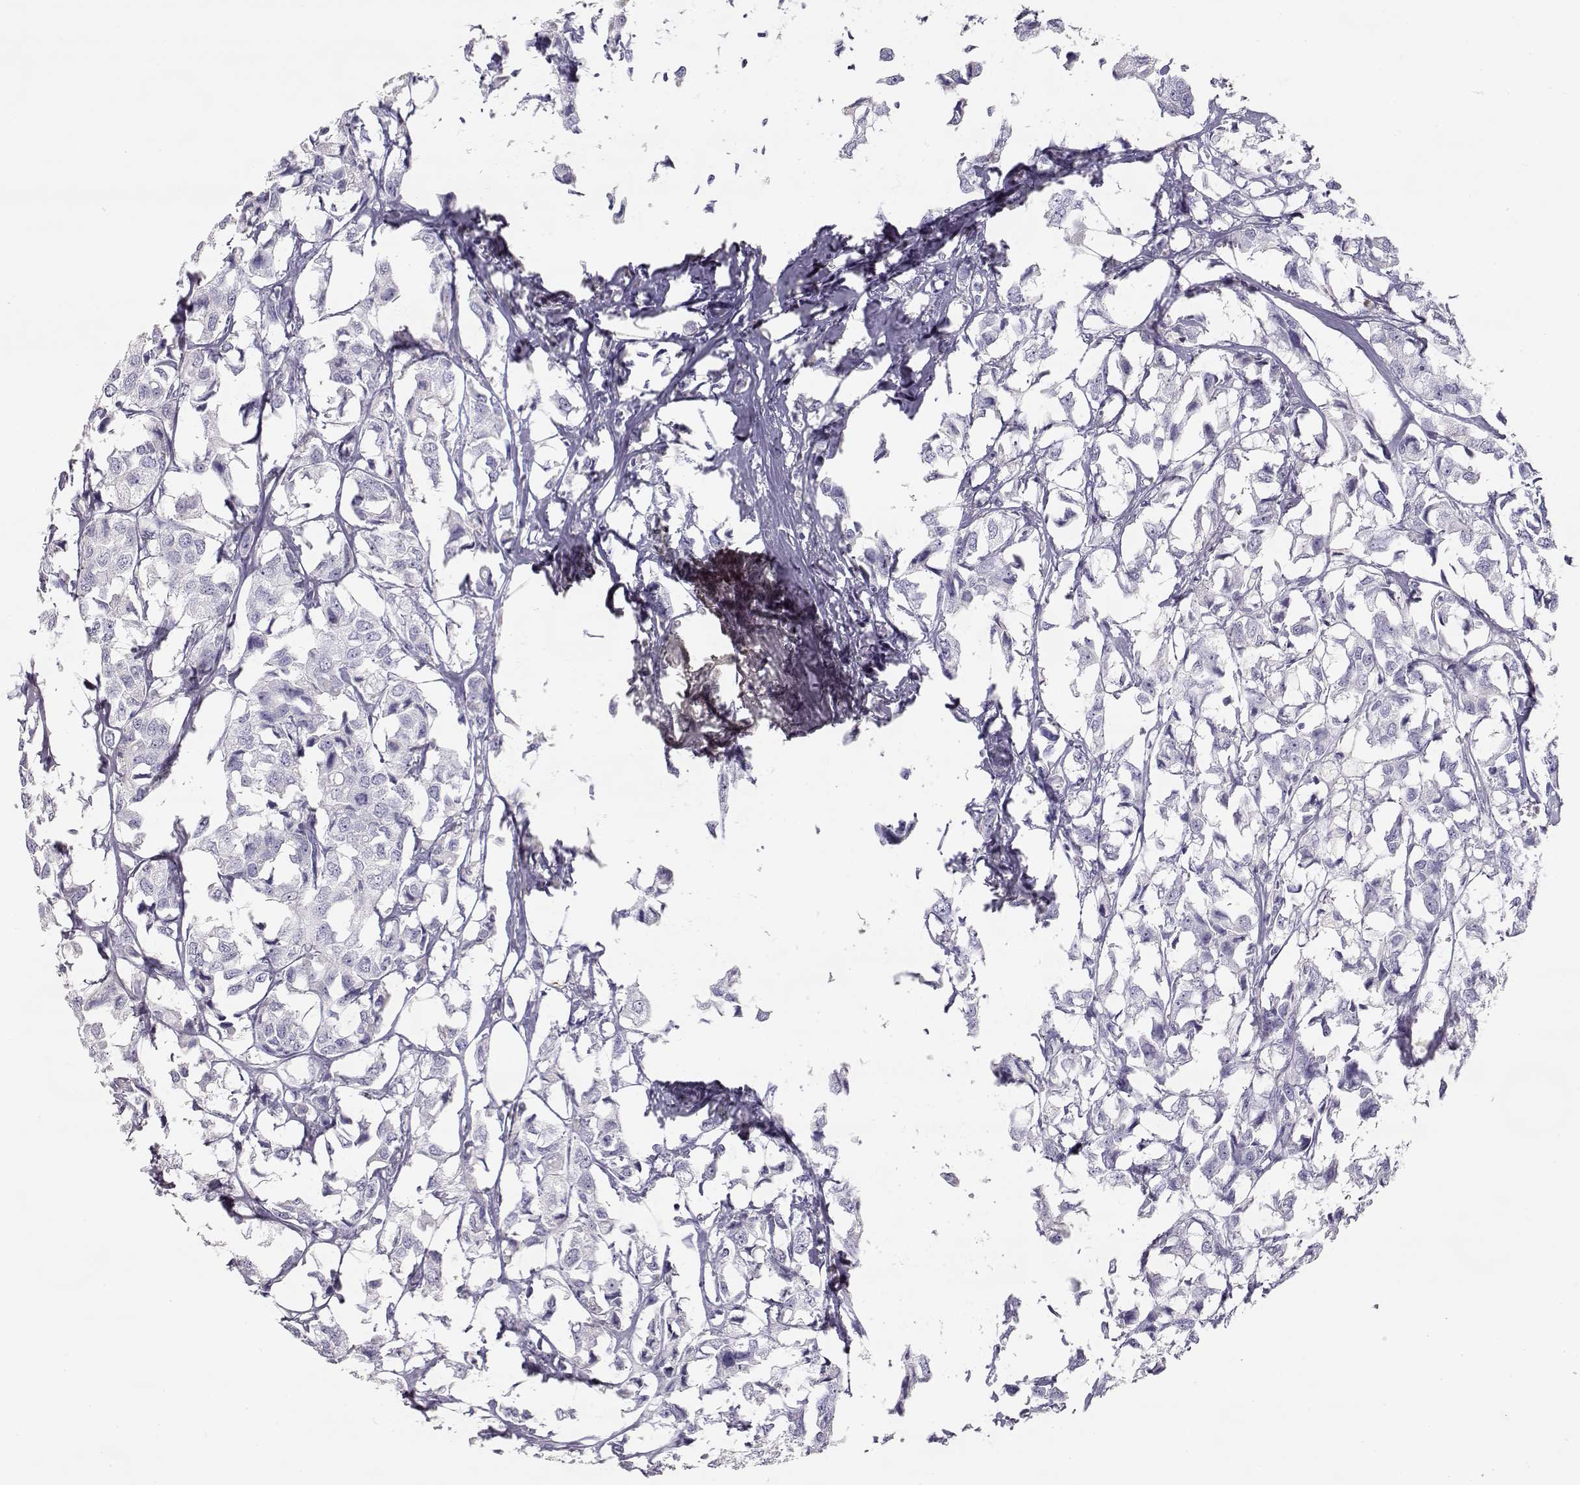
{"staining": {"intensity": "negative", "quantity": "none", "location": "none"}, "tissue": "breast cancer", "cell_type": "Tumor cells", "image_type": "cancer", "snomed": [{"axis": "morphology", "description": "Duct carcinoma"}, {"axis": "topography", "description": "Breast"}], "caption": "Protein analysis of breast cancer (invasive ductal carcinoma) shows no significant positivity in tumor cells.", "gene": "SLCO6A1", "patient": {"sex": "female", "age": 80}}